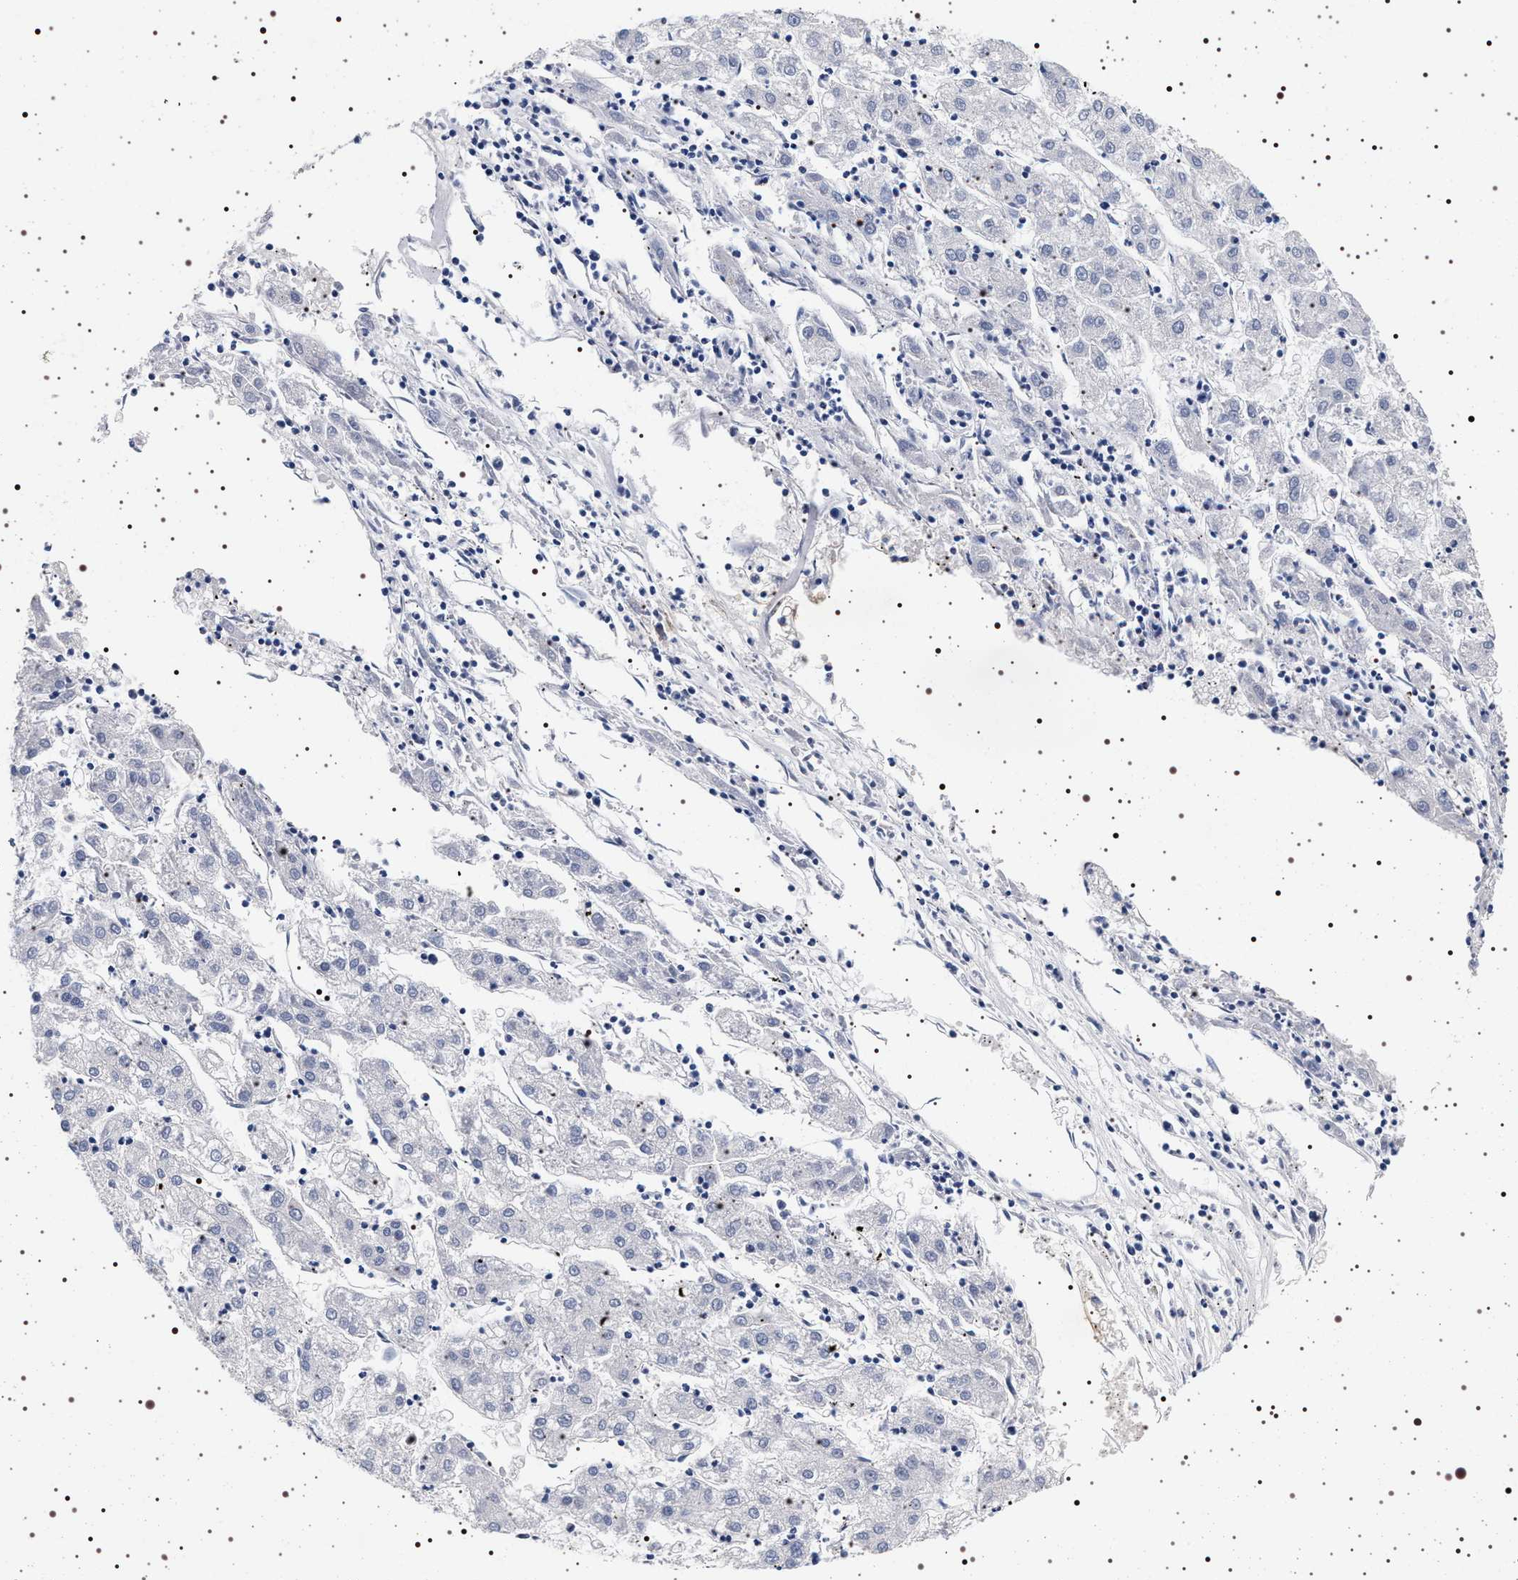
{"staining": {"intensity": "negative", "quantity": "none", "location": "none"}, "tissue": "liver cancer", "cell_type": "Tumor cells", "image_type": "cancer", "snomed": [{"axis": "morphology", "description": "Carcinoma, Hepatocellular, NOS"}, {"axis": "topography", "description": "Liver"}], "caption": "A micrograph of hepatocellular carcinoma (liver) stained for a protein demonstrates no brown staining in tumor cells. (Immunohistochemistry (ihc), brightfield microscopy, high magnification).", "gene": "MAPK10", "patient": {"sex": "male", "age": 72}}